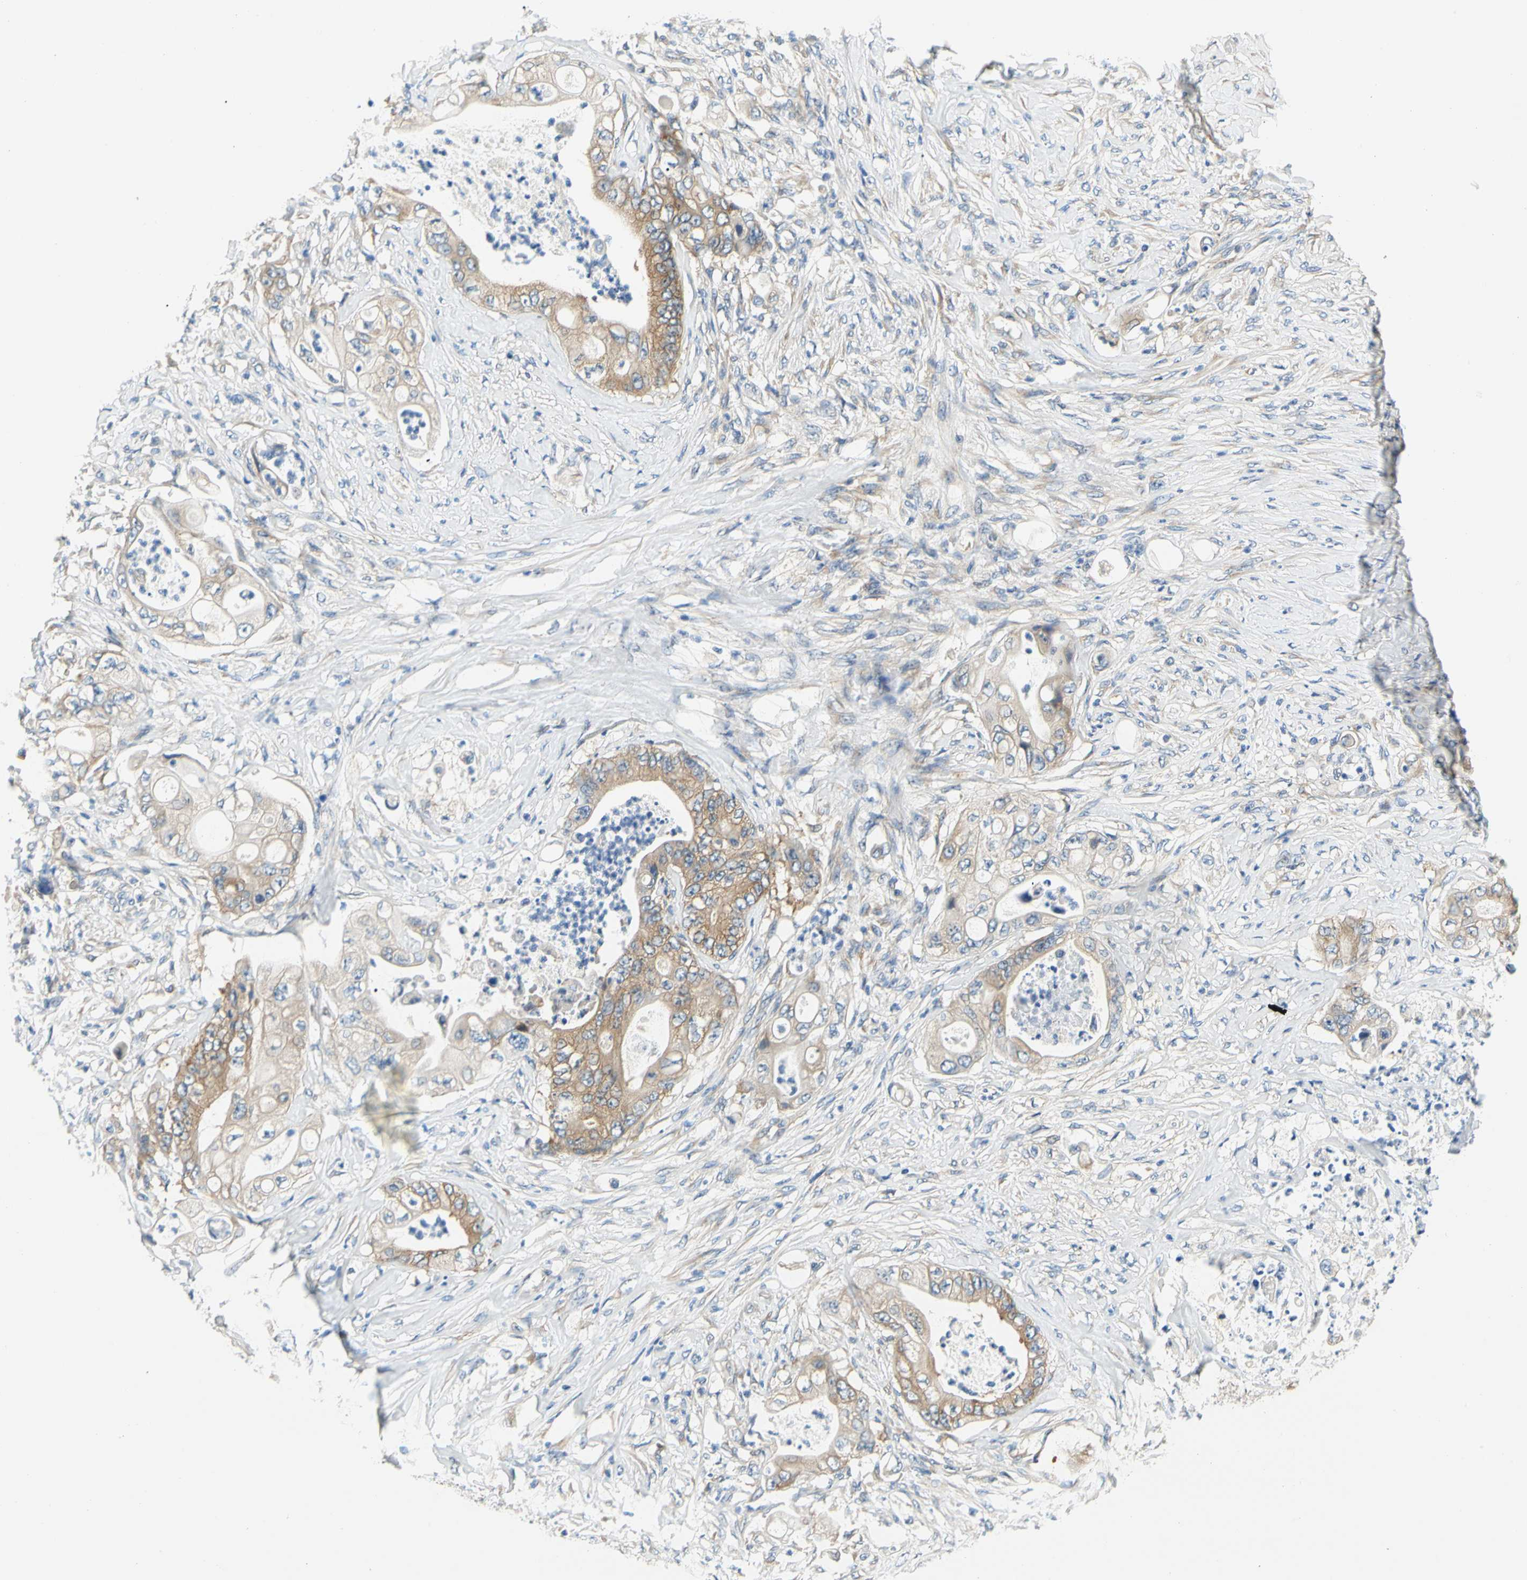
{"staining": {"intensity": "moderate", "quantity": ">75%", "location": "cytoplasmic/membranous"}, "tissue": "stomach cancer", "cell_type": "Tumor cells", "image_type": "cancer", "snomed": [{"axis": "morphology", "description": "Adenocarcinoma, NOS"}, {"axis": "topography", "description": "Stomach"}], "caption": "A brown stain labels moderate cytoplasmic/membranous expression of a protein in stomach cancer (adenocarcinoma) tumor cells.", "gene": "LRRC47", "patient": {"sex": "female", "age": 73}}